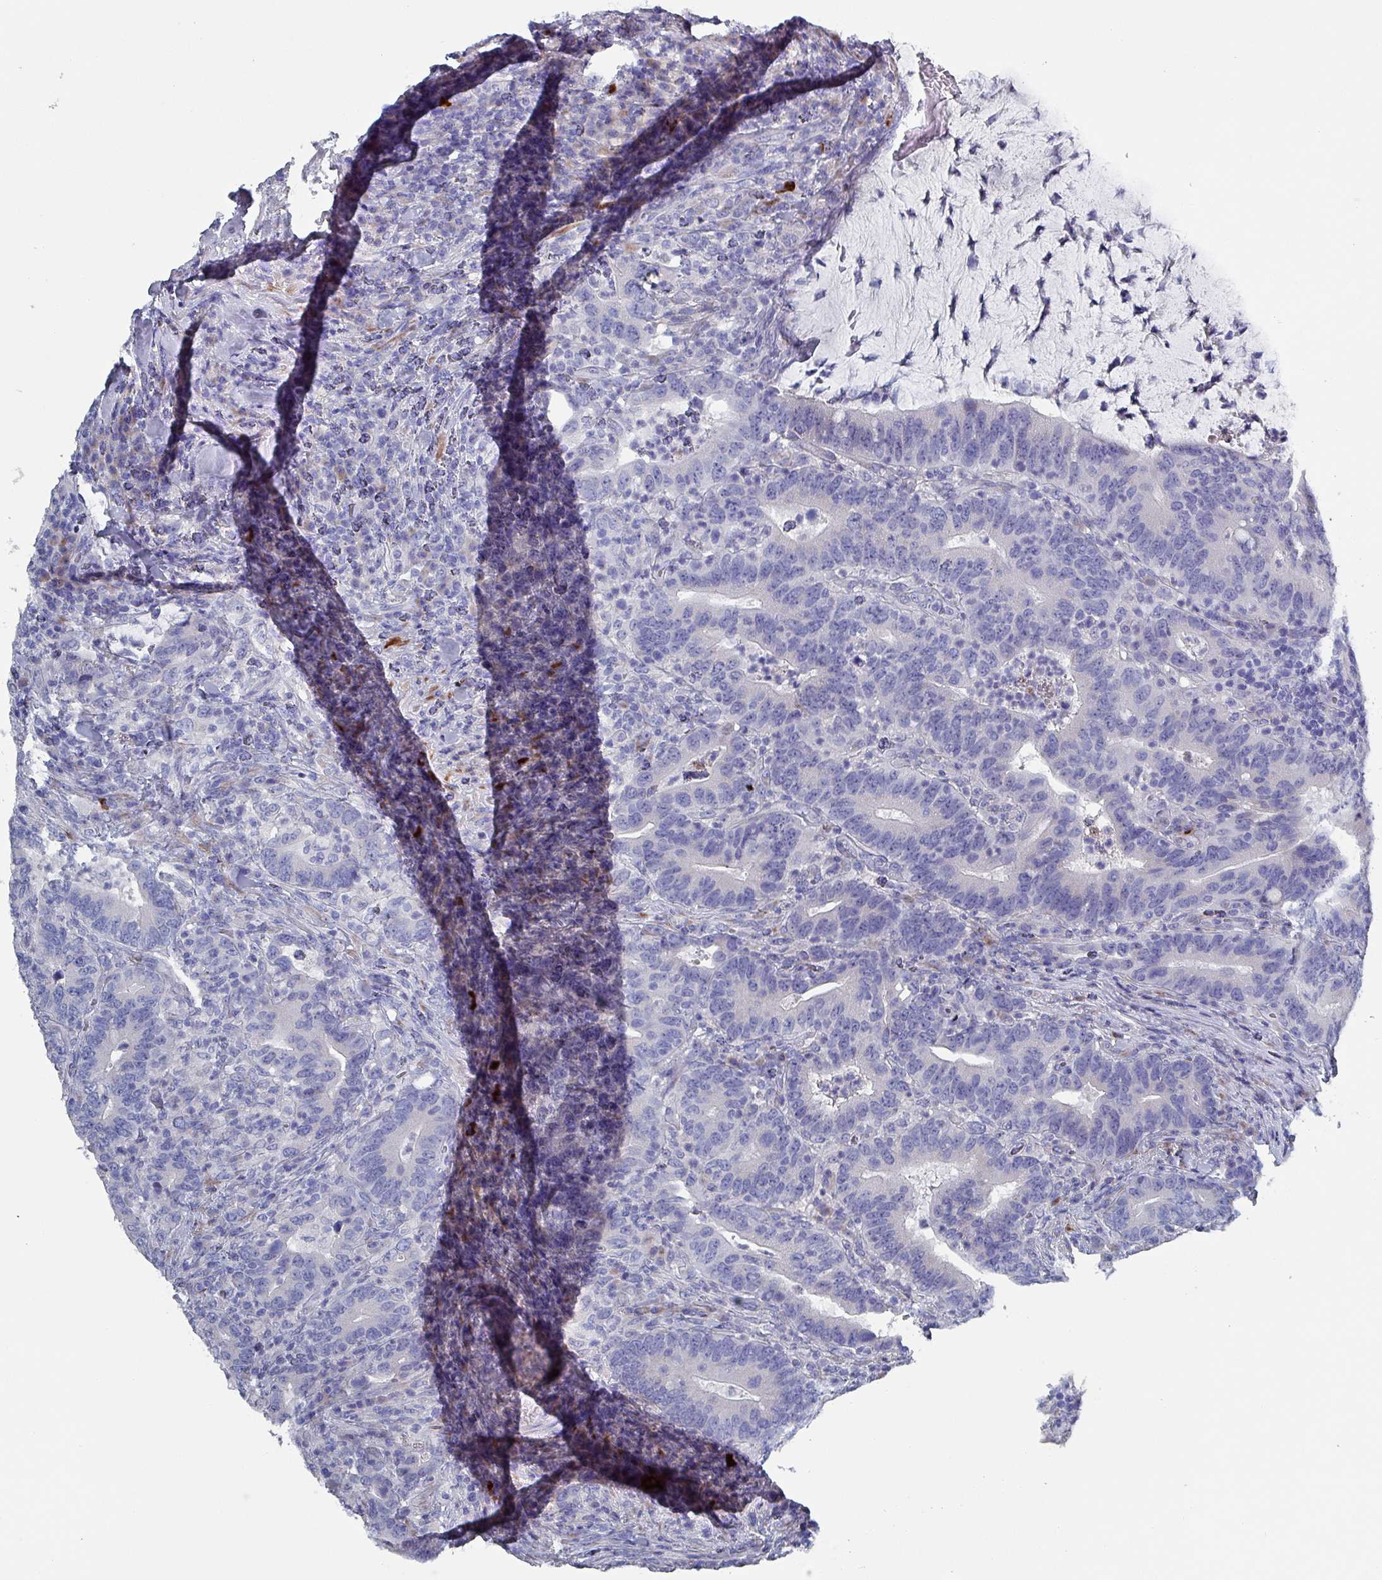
{"staining": {"intensity": "negative", "quantity": "none", "location": "none"}, "tissue": "colorectal cancer", "cell_type": "Tumor cells", "image_type": "cancer", "snomed": [{"axis": "morphology", "description": "Adenocarcinoma, NOS"}, {"axis": "topography", "description": "Colon"}], "caption": "Immunohistochemistry (IHC) of human adenocarcinoma (colorectal) reveals no expression in tumor cells. (DAB (3,3'-diaminobenzidine) IHC visualized using brightfield microscopy, high magnification).", "gene": "DRD5", "patient": {"sex": "female", "age": 66}}